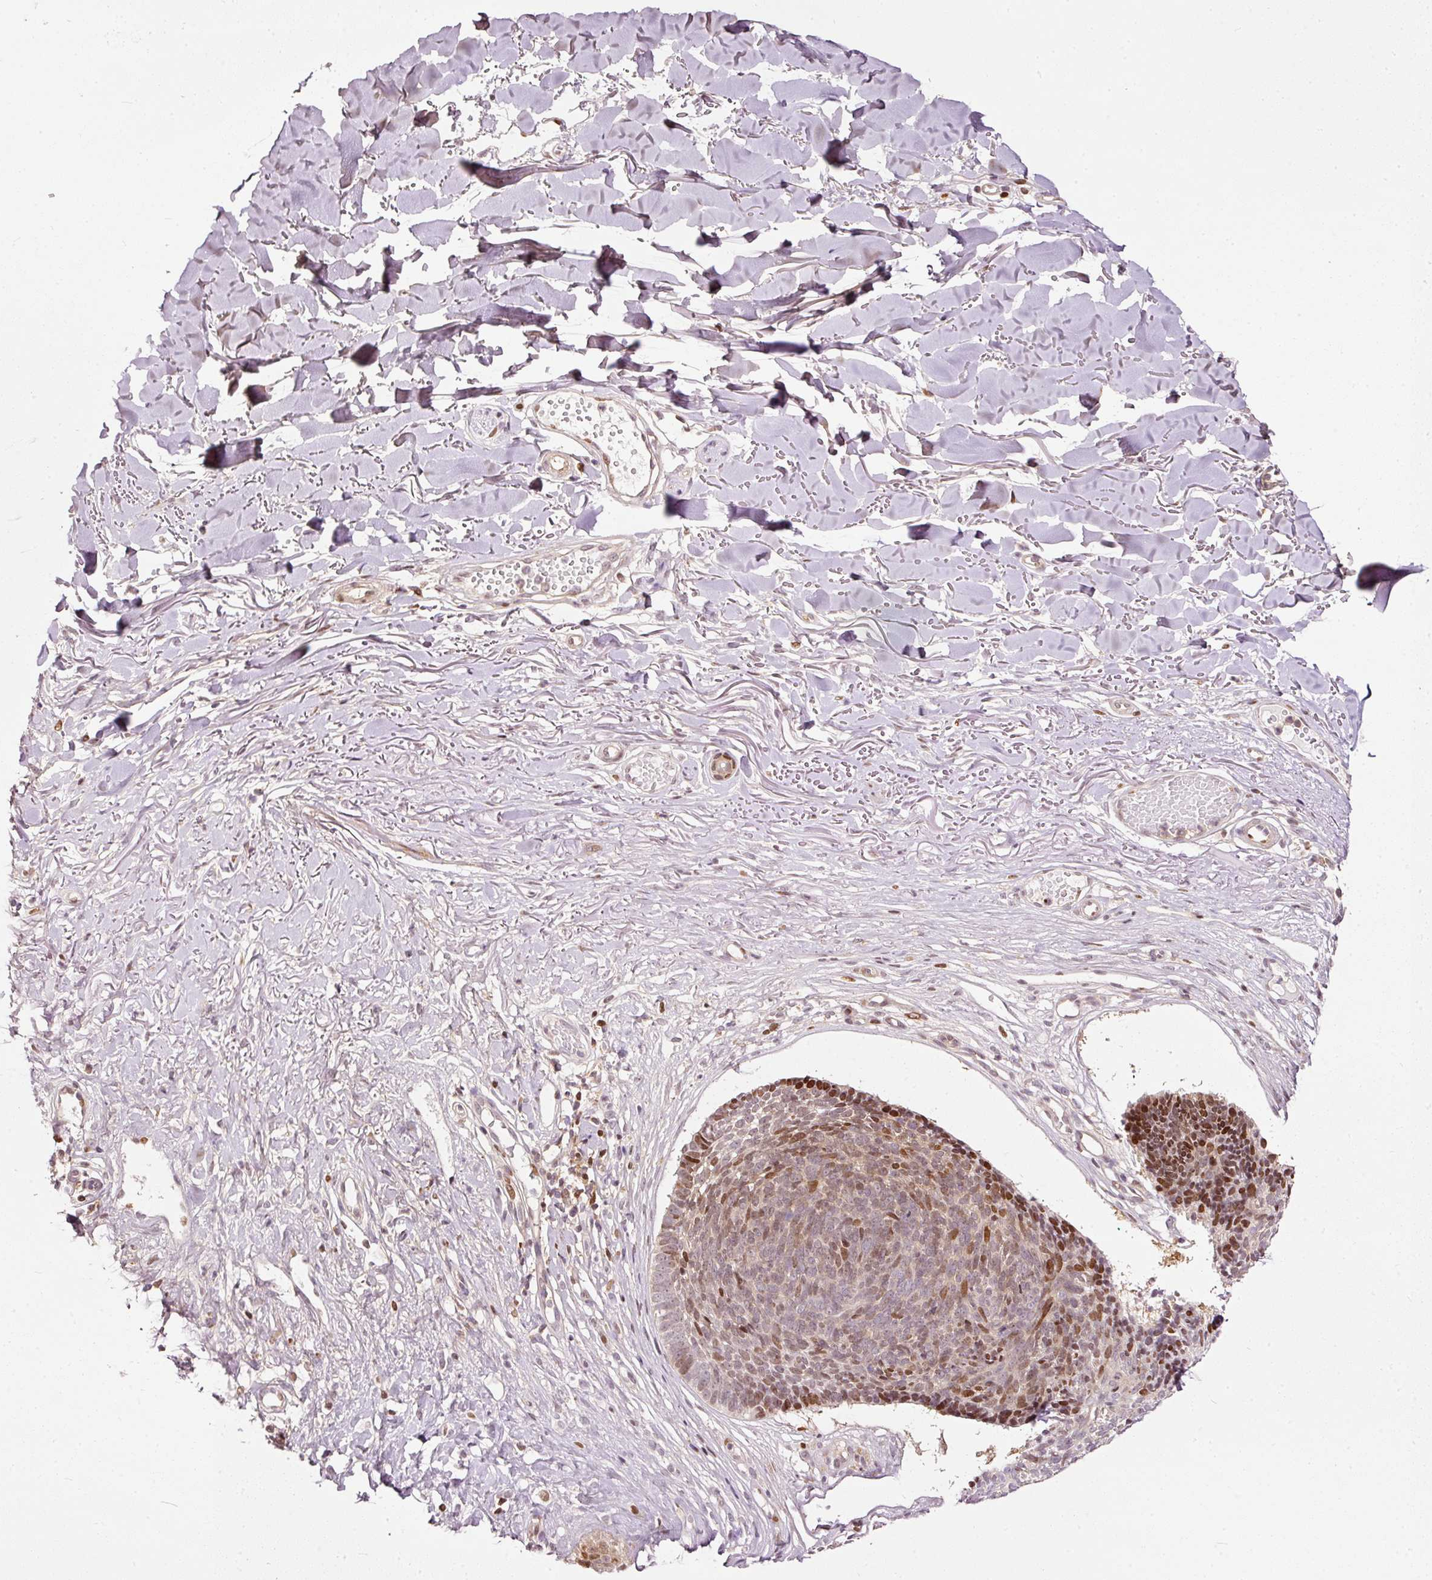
{"staining": {"intensity": "moderate", "quantity": ">75%", "location": "nuclear"}, "tissue": "skin cancer", "cell_type": "Tumor cells", "image_type": "cancer", "snomed": [{"axis": "morphology", "description": "Basal cell carcinoma"}, {"axis": "topography", "description": "Skin"}, {"axis": "topography", "description": "Skin of neck"}, {"axis": "topography", "description": "Skin of shoulder"}, {"axis": "topography", "description": "Skin of back"}], "caption": "The image exhibits staining of basal cell carcinoma (skin), revealing moderate nuclear protein expression (brown color) within tumor cells.", "gene": "ZNF778", "patient": {"sex": "male", "age": 80}}